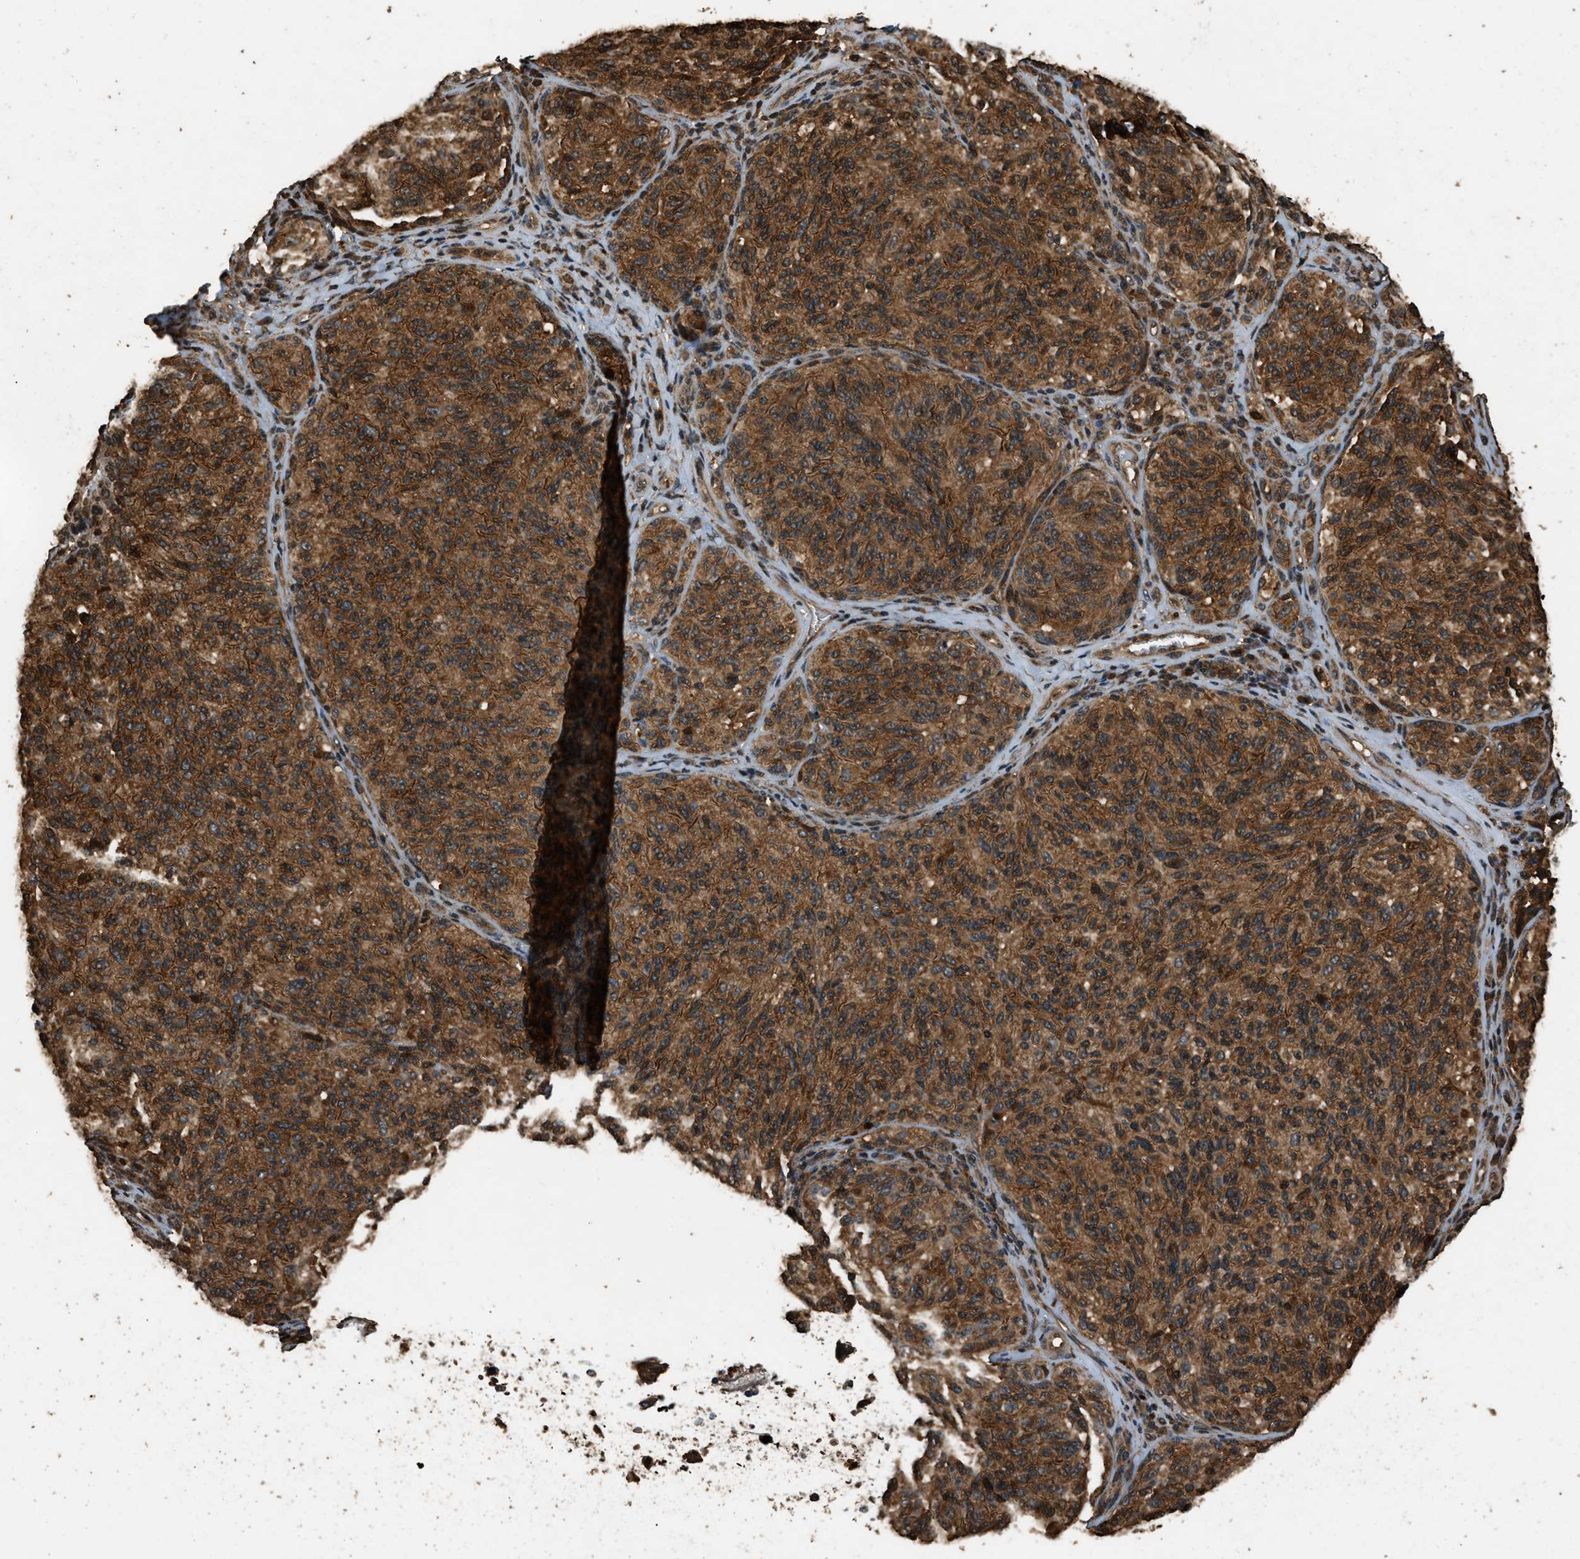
{"staining": {"intensity": "moderate", "quantity": ">75%", "location": "cytoplasmic/membranous"}, "tissue": "melanoma", "cell_type": "Tumor cells", "image_type": "cancer", "snomed": [{"axis": "morphology", "description": "Malignant melanoma, NOS"}, {"axis": "topography", "description": "Skin"}], "caption": "This micrograph demonstrates immunohistochemistry (IHC) staining of melanoma, with medium moderate cytoplasmic/membranous expression in about >75% of tumor cells.", "gene": "RAP2A", "patient": {"sex": "female", "age": 73}}